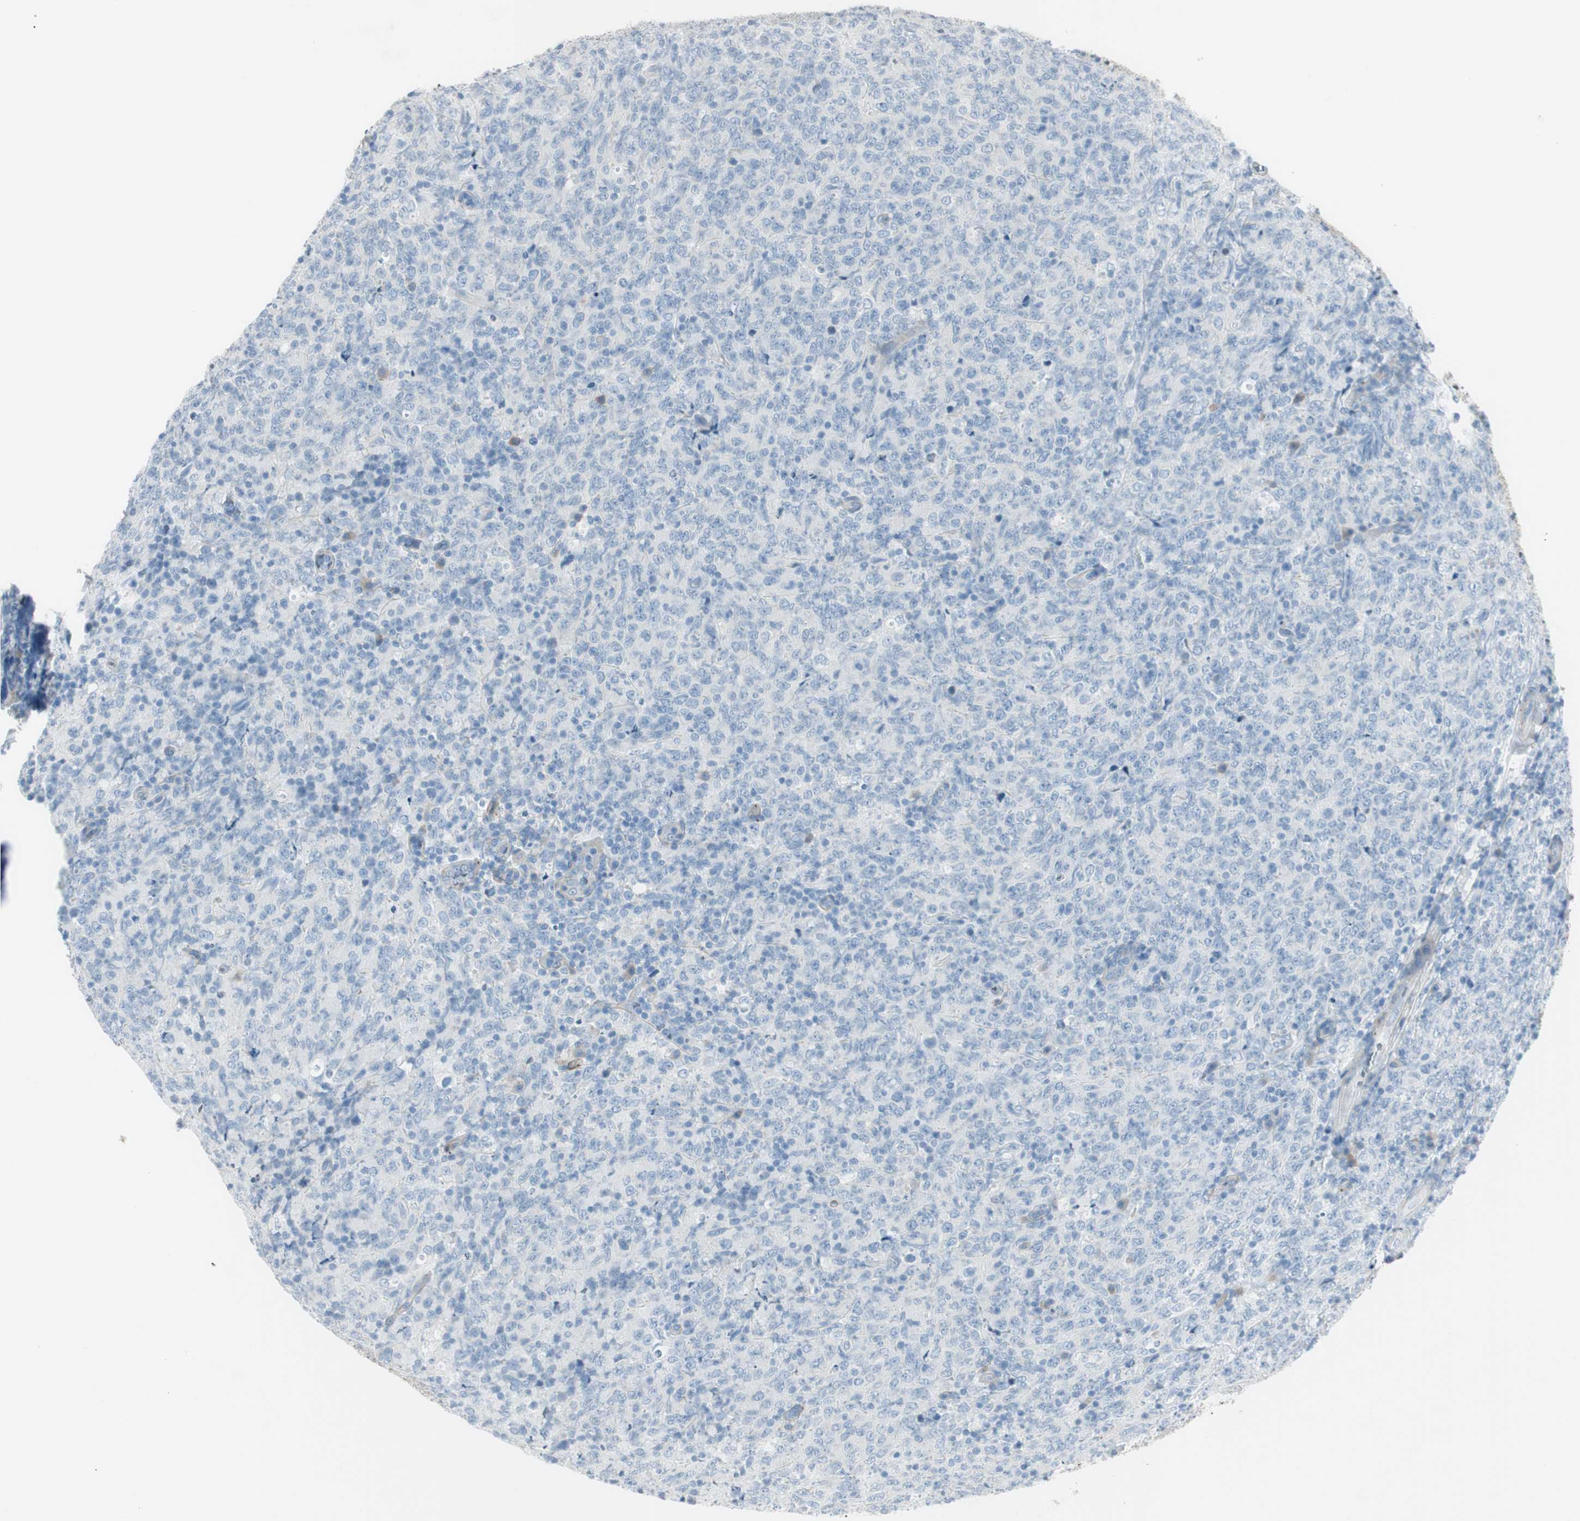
{"staining": {"intensity": "negative", "quantity": "none", "location": "none"}, "tissue": "lymphoma", "cell_type": "Tumor cells", "image_type": "cancer", "snomed": [{"axis": "morphology", "description": "Malignant lymphoma, non-Hodgkin's type, High grade"}, {"axis": "topography", "description": "Tonsil"}], "caption": "Protein analysis of lymphoma exhibits no significant positivity in tumor cells. (DAB (3,3'-diaminobenzidine) immunohistochemistry (IHC), high magnification).", "gene": "CACNA2D1", "patient": {"sex": "female", "age": 36}}